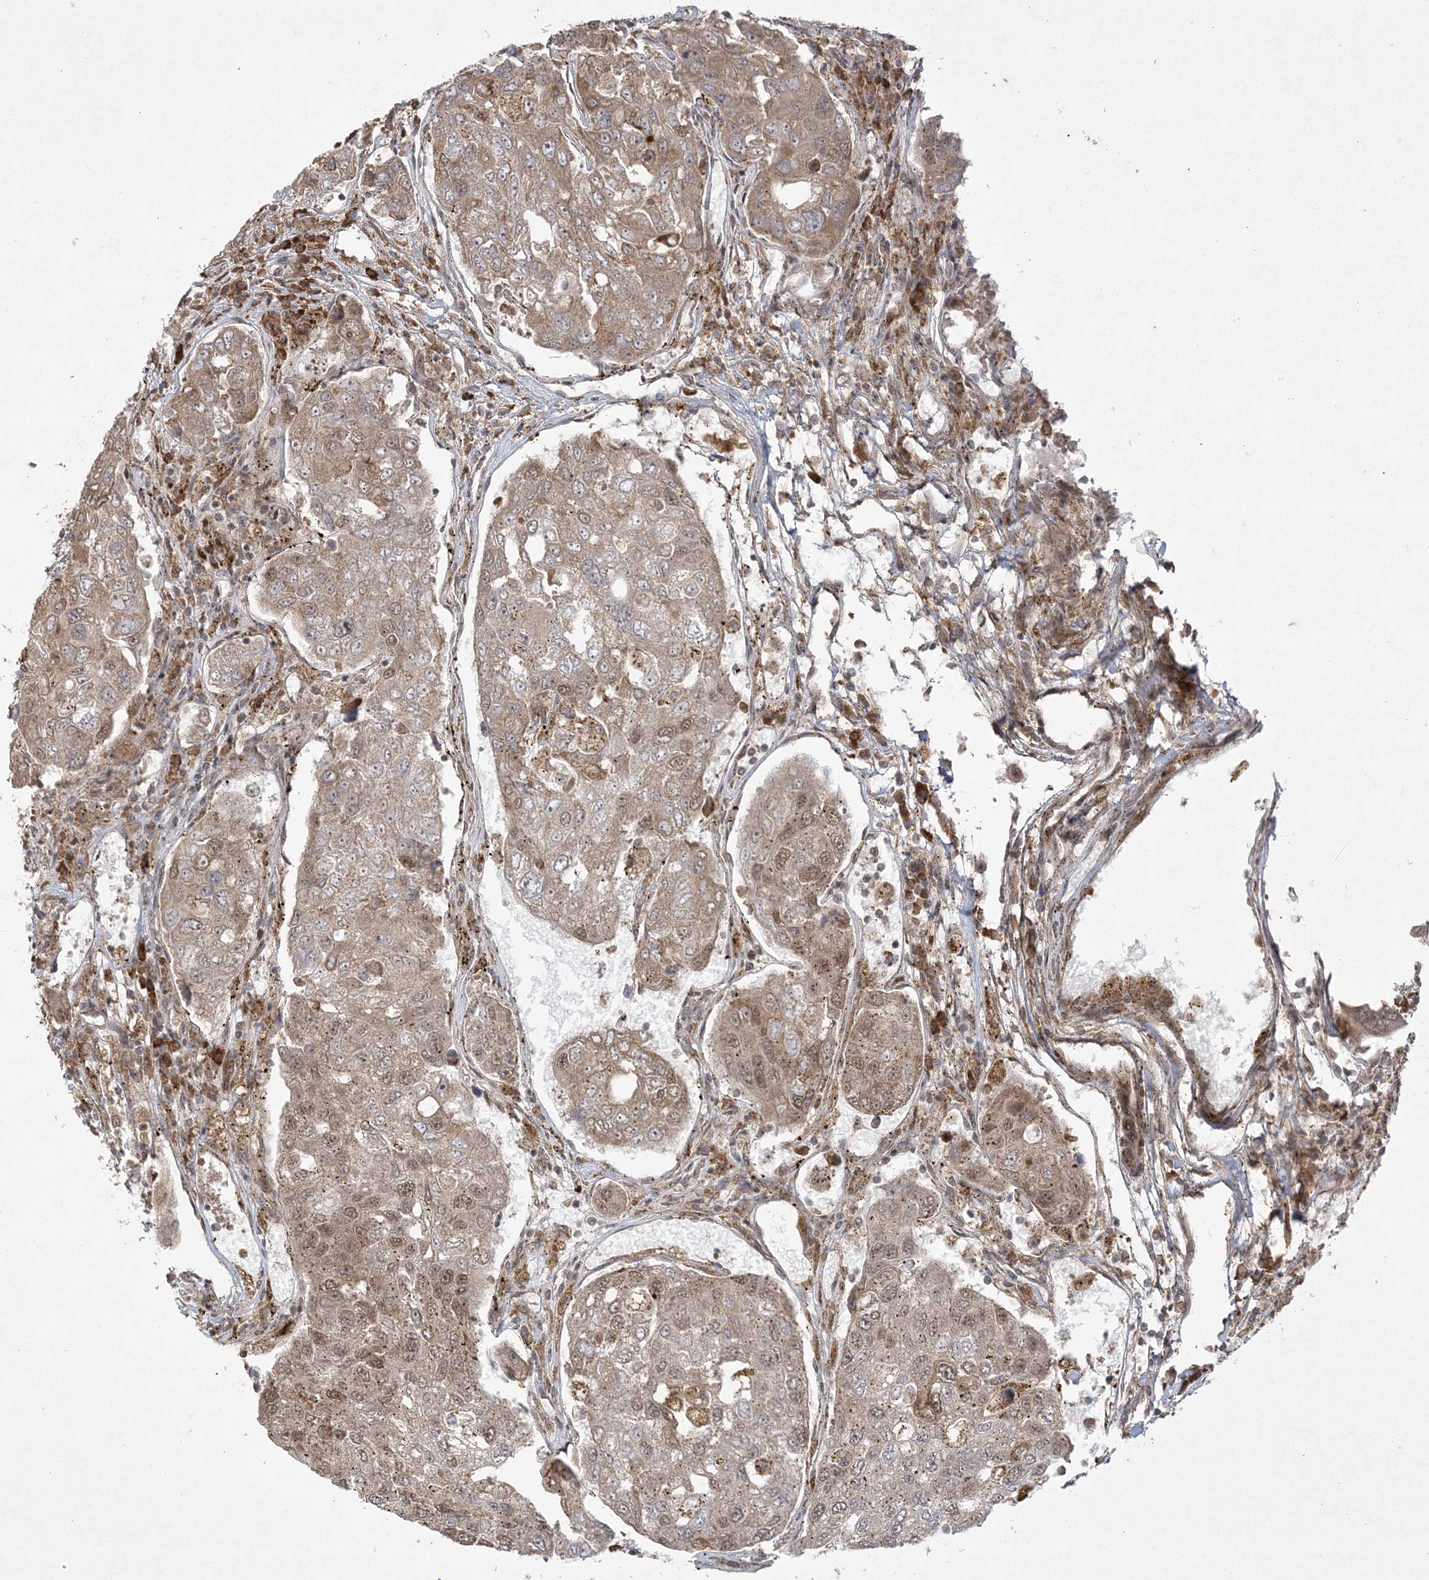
{"staining": {"intensity": "moderate", "quantity": ">75%", "location": "cytoplasmic/membranous,nuclear"}, "tissue": "urothelial cancer", "cell_type": "Tumor cells", "image_type": "cancer", "snomed": [{"axis": "morphology", "description": "Urothelial carcinoma, High grade"}, {"axis": "topography", "description": "Lymph node"}, {"axis": "topography", "description": "Urinary bladder"}], "caption": "Immunohistochemical staining of human urothelial cancer reveals medium levels of moderate cytoplasmic/membranous and nuclear expression in about >75% of tumor cells.", "gene": "RRAS", "patient": {"sex": "male", "age": 51}}